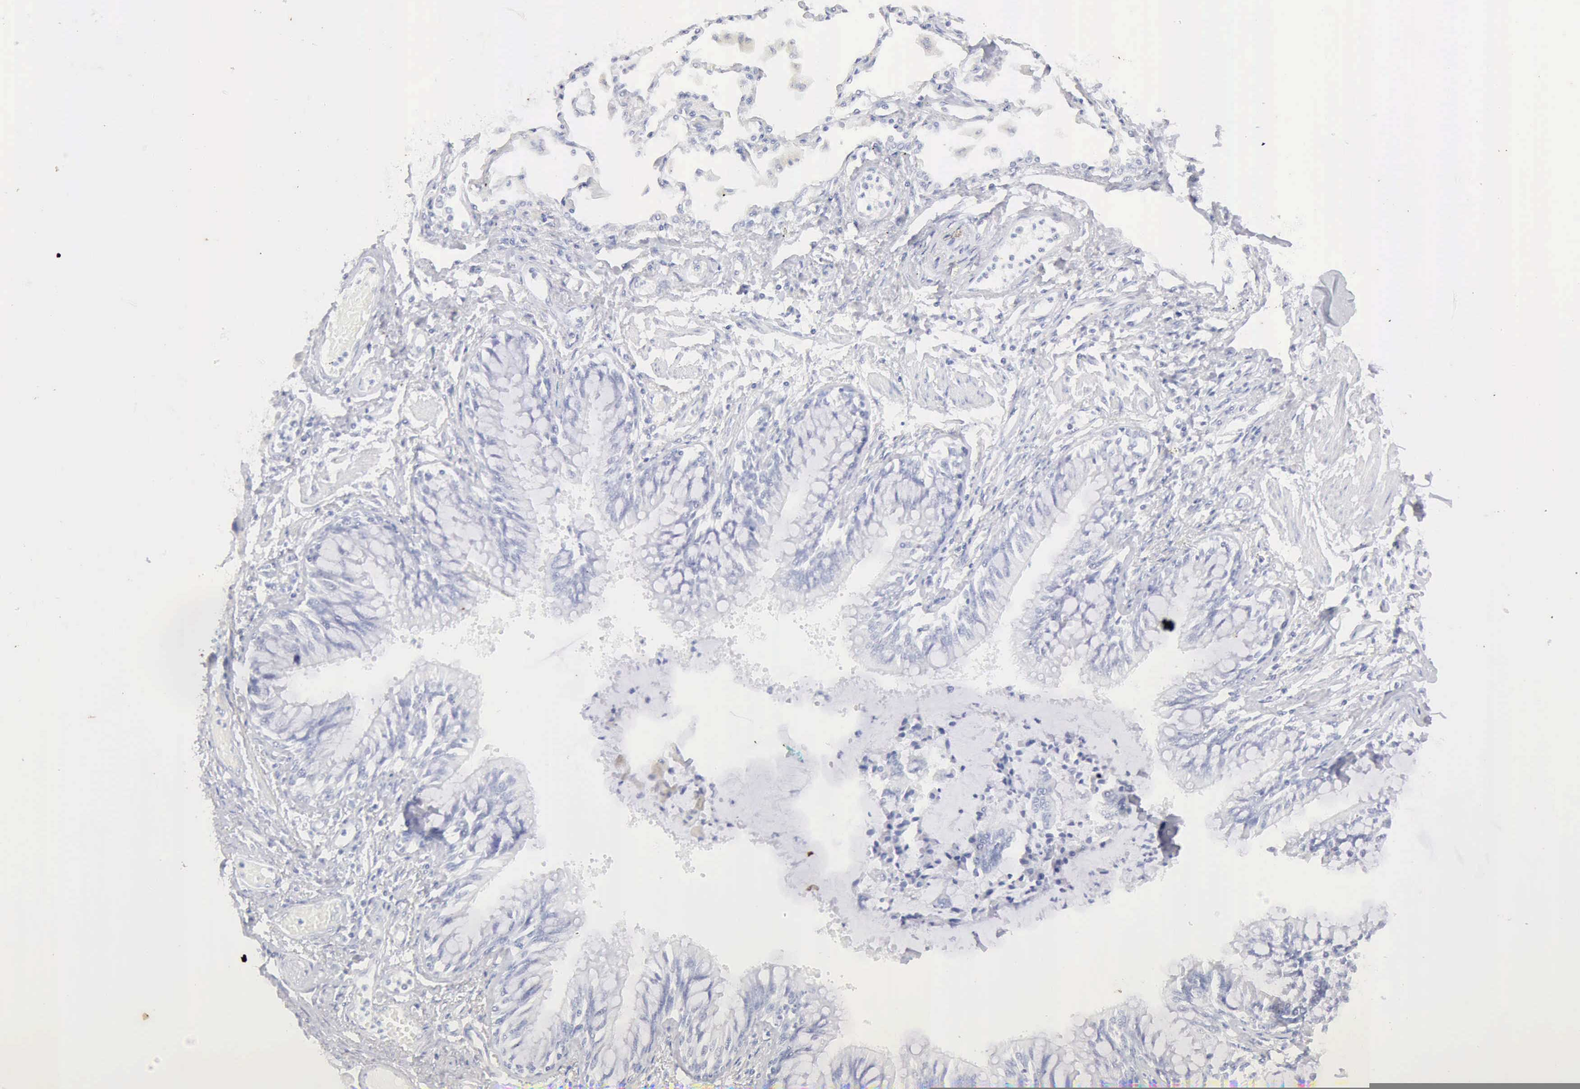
{"staining": {"intensity": "negative", "quantity": "none", "location": "none"}, "tissue": "adipose tissue", "cell_type": "Adipocytes", "image_type": "normal", "snomed": [{"axis": "morphology", "description": "Normal tissue, NOS"}, {"axis": "morphology", "description": "Adenocarcinoma, NOS"}, {"axis": "topography", "description": "Cartilage tissue"}, {"axis": "topography", "description": "Lung"}], "caption": "Immunohistochemistry photomicrograph of normal adipose tissue: human adipose tissue stained with DAB exhibits no significant protein expression in adipocytes. (DAB immunohistochemistry, high magnification).", "gene": "KRT10", "patient": {"sex": "female", "age": 67}}